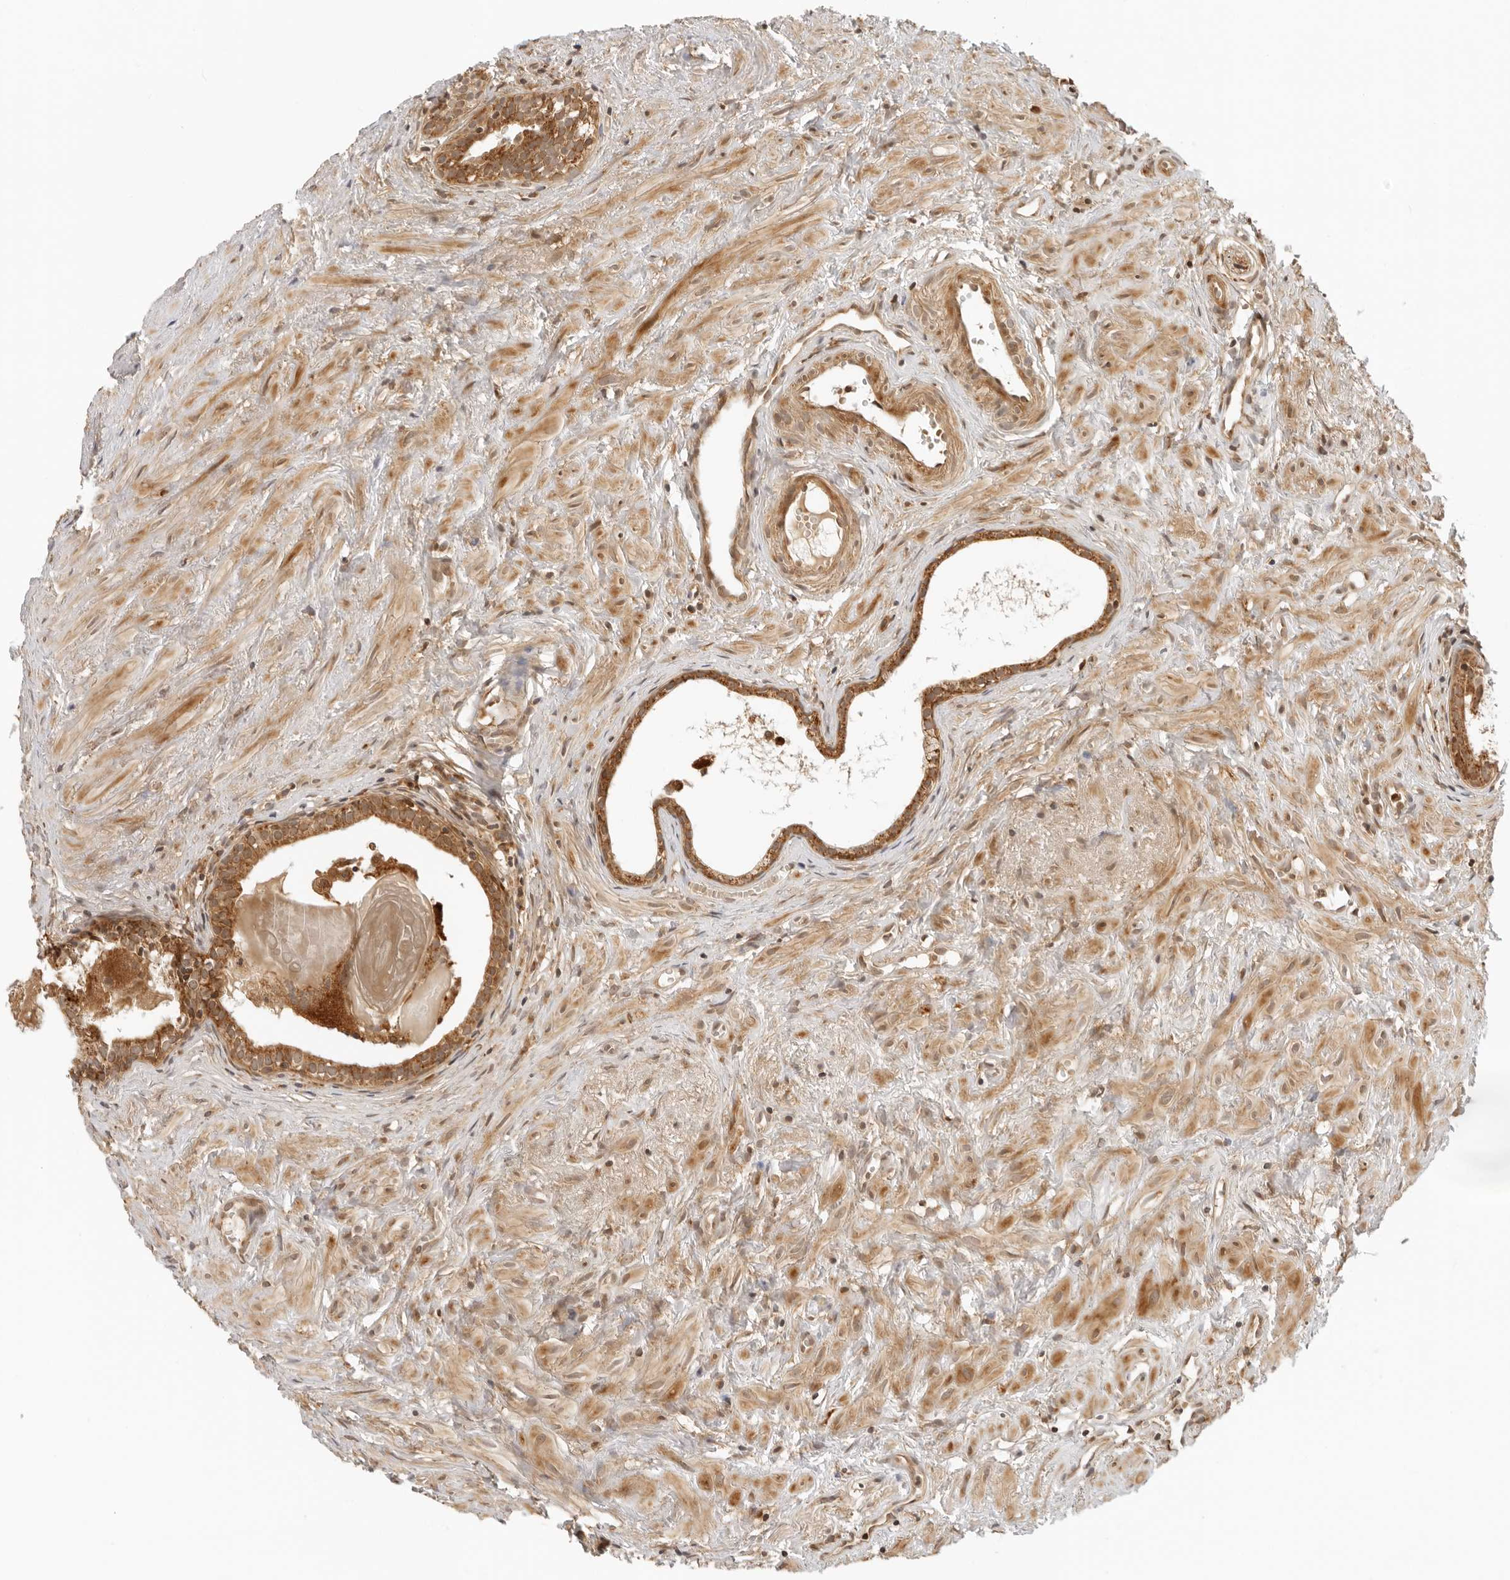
{"staining": {"intensity": "moderate", "quantity": ">75%", "location": "cytoplasmic/membranous"}, "tissue": "prostate cancer", "cell_type": "Tumor cells", "image_type": "cancer", "snomed": [{"axis": "morphology", "description": "Adenocarcinoma, Low grade"}, {"axis": "topography", "description": "Prostate"}], "caption": "Protein expression analysis of human prostate cancer (adenocarcinoma (low-grade)) reveals moderate cytoplasmic/membranous positivity in approximately >75% of tumor cells. (DAB IHC with brightfield microscopy, high magnification).", "gene": "RC3H1", "patient": {"sex": "male", "age": 88}}